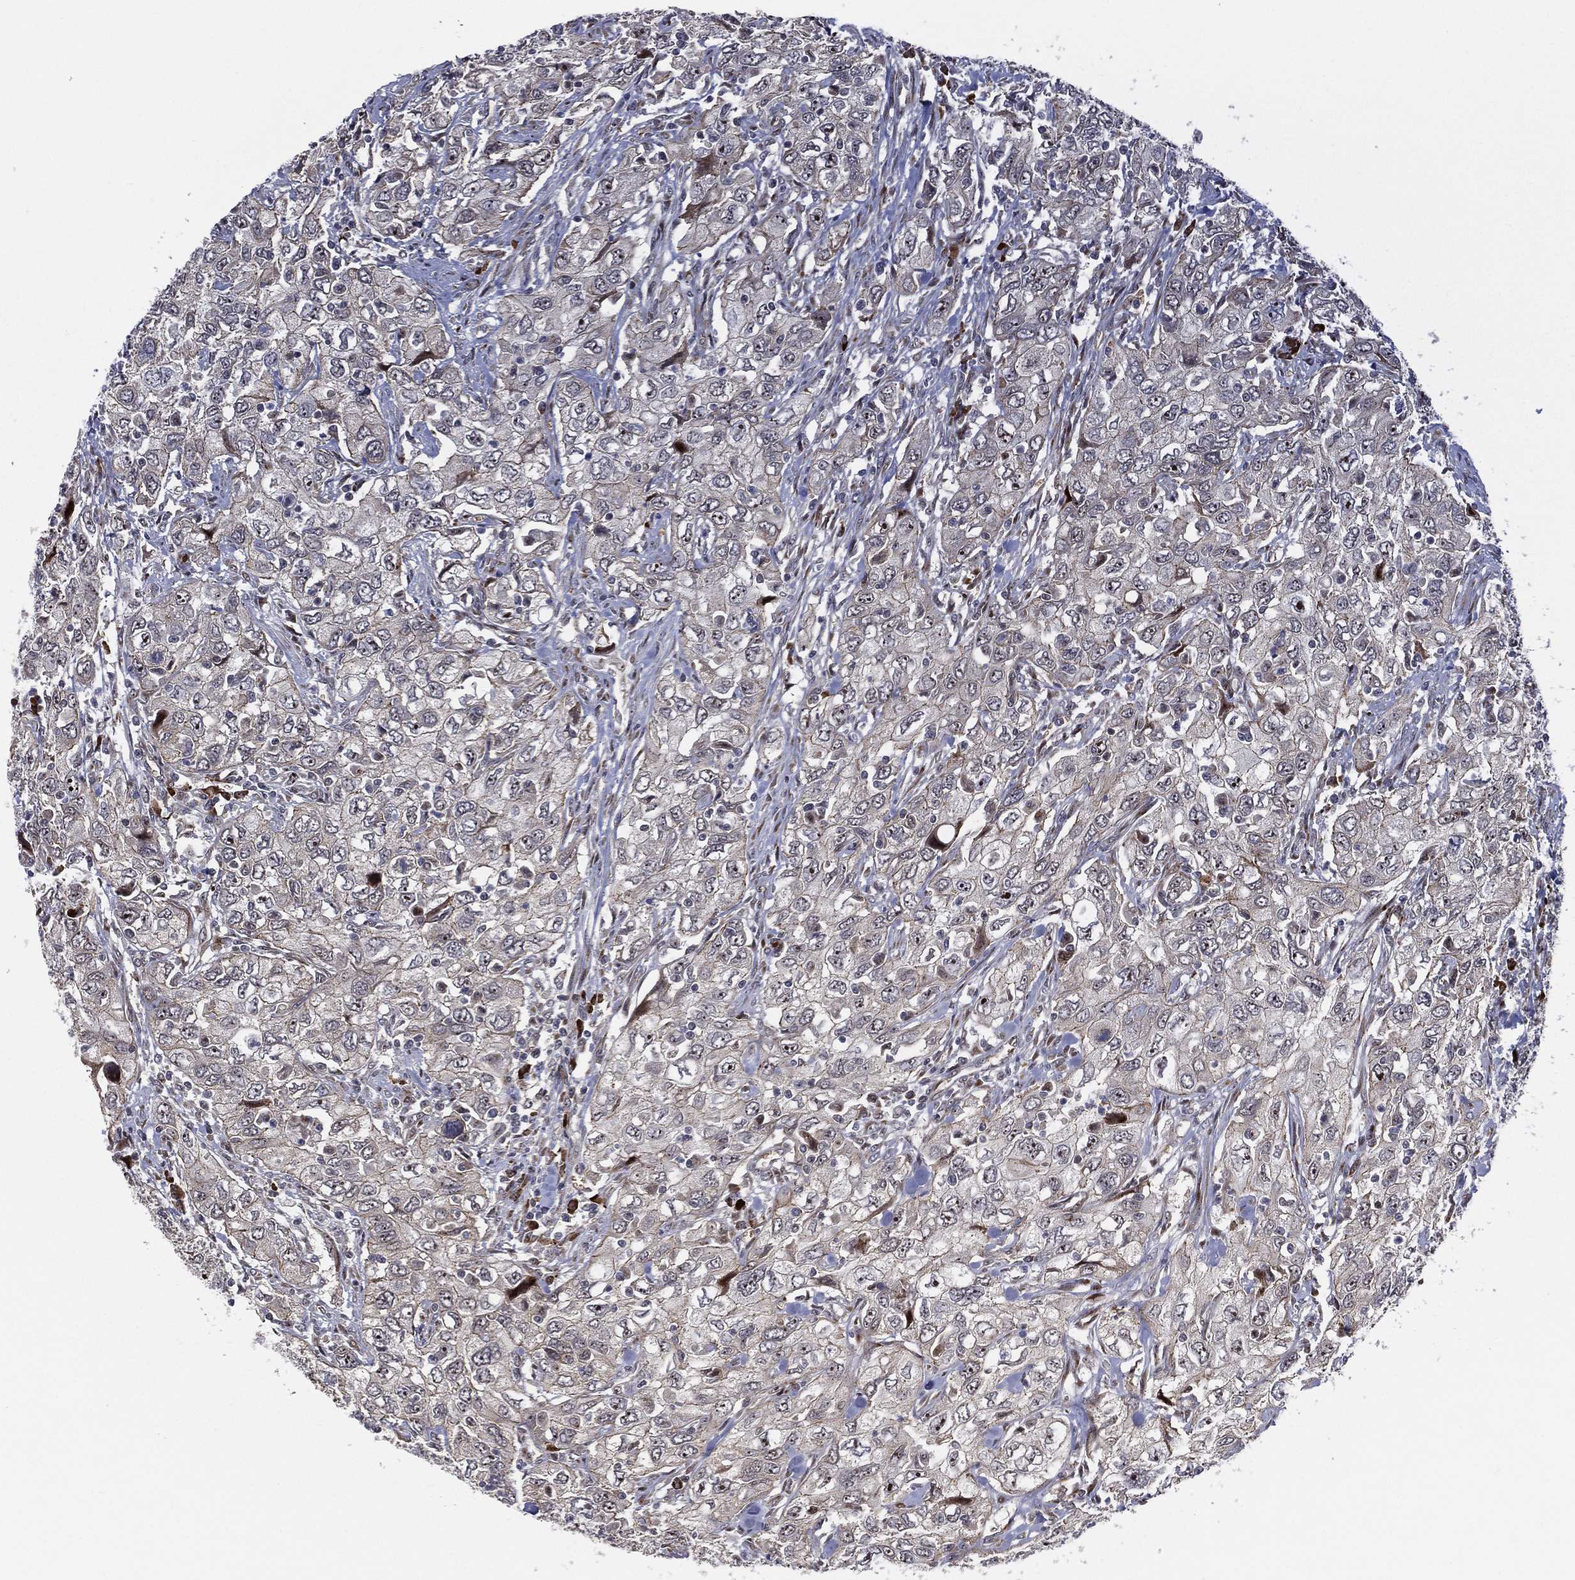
{"staining": {"intensity": "negative", "quantity": "none", "location": "none"}, "tissue": "urothelial cancer", "cell_type": "Tumor cells", "image_type": "cancer", "snomed": [{"axis": "morphology", "description": "Urothelial carcinoma, High grade"}, {"axis": "topography", "description": "Urinary bladder"}], "caption": "IHC of human urothelial carcinoma (high-grade) displays no expression in tumor cells.", "gene": "VHL", "patient": {"sex": "male", "age": 76}}